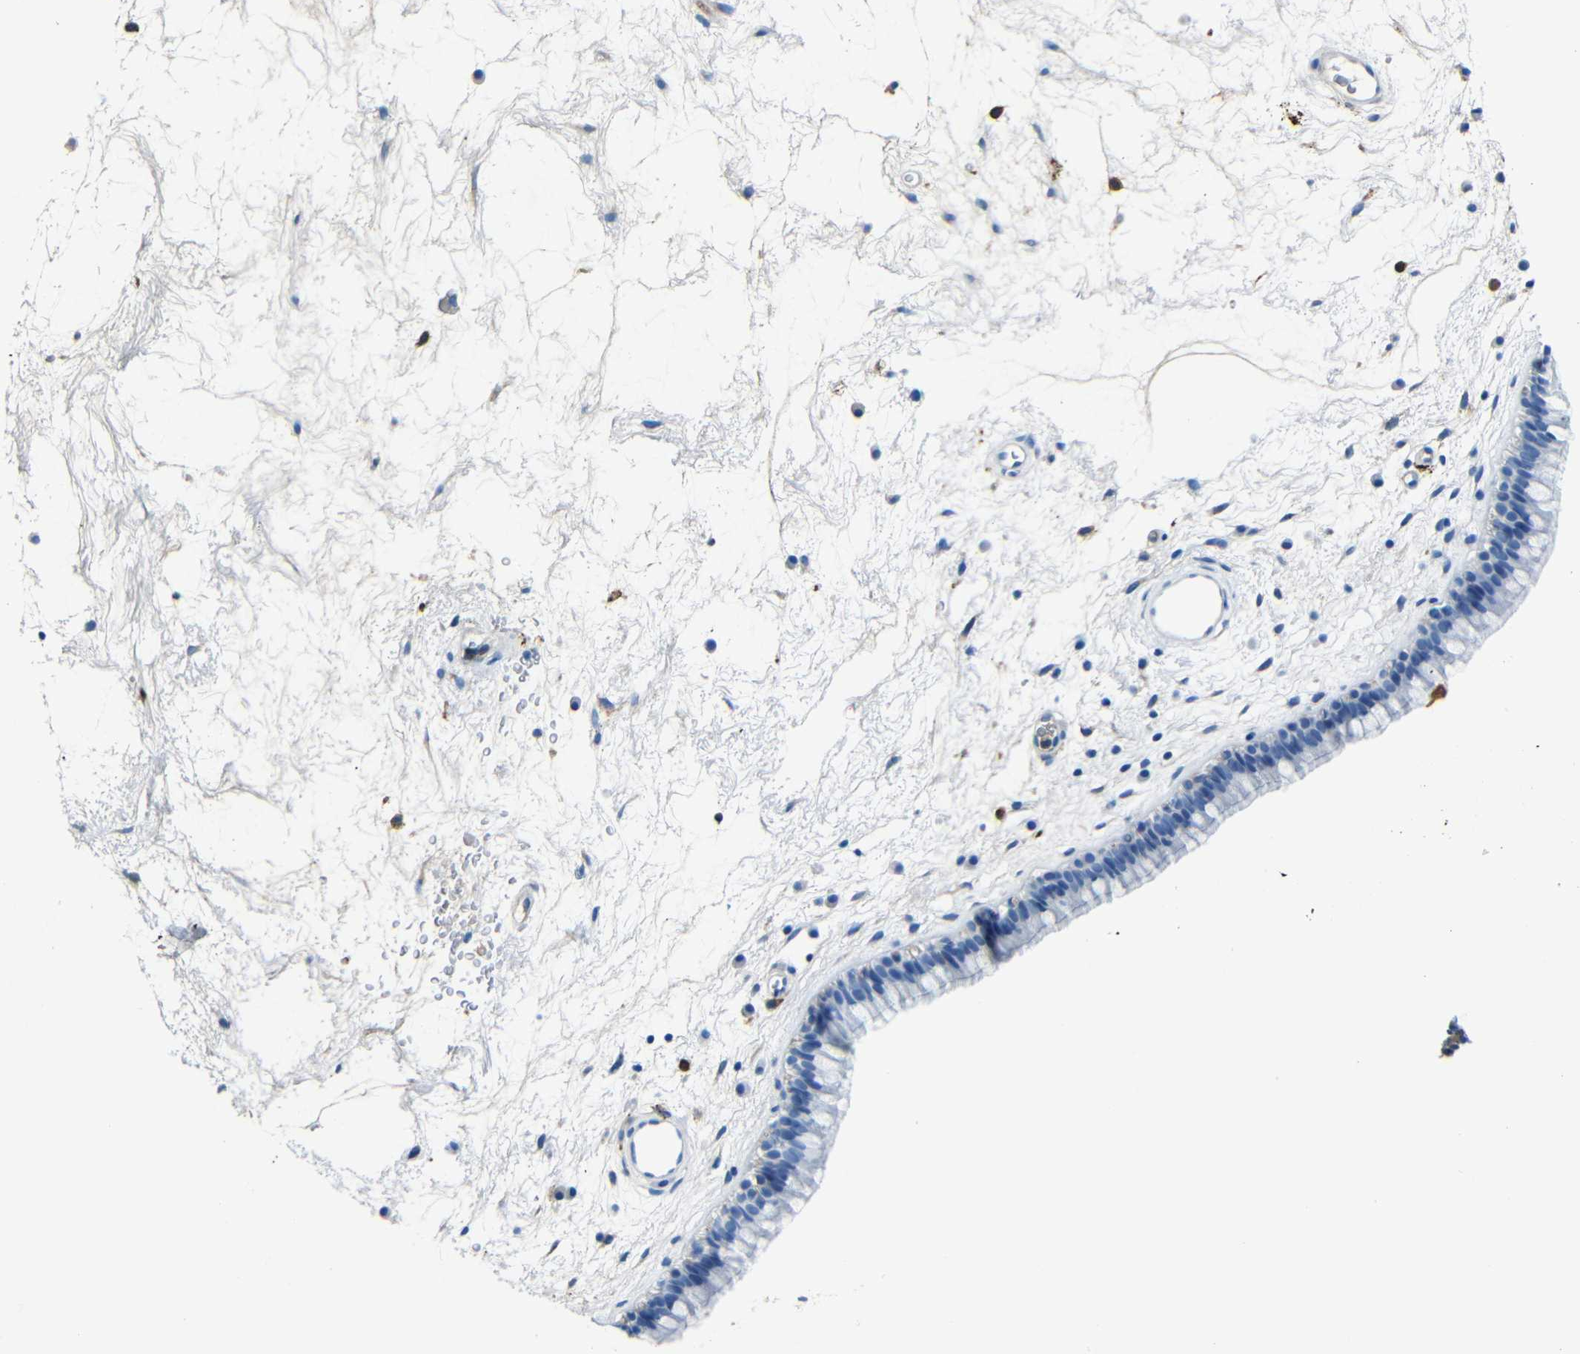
{"staining": {"intensity": "negative", "quantity": "none", "location": "none"}, "tissue": "nasopharynx", "cell_type": "Respiratory epithelial cells", "image_type": "normal", "snomed": [{"axis": "morphology", "description": "Normal tissue, NOS"}, {"axis": "morphology", "description": "Inflammation, NOS"}, {"axis": "topography", "description": "Nasopharynx"}], "caption": "Immunohistochemistry (IHC) histopathology image of benign nasopharynx stained for a protein (brown), which displays no expression in respiratory epithelial cells. Brightfield microscopy of IHC stained with DAB (brown) and hematoxylin (blue), captured at high magnification.", "gene": "SERPINA1", "patient": {"sex": "male", "age": 48}}